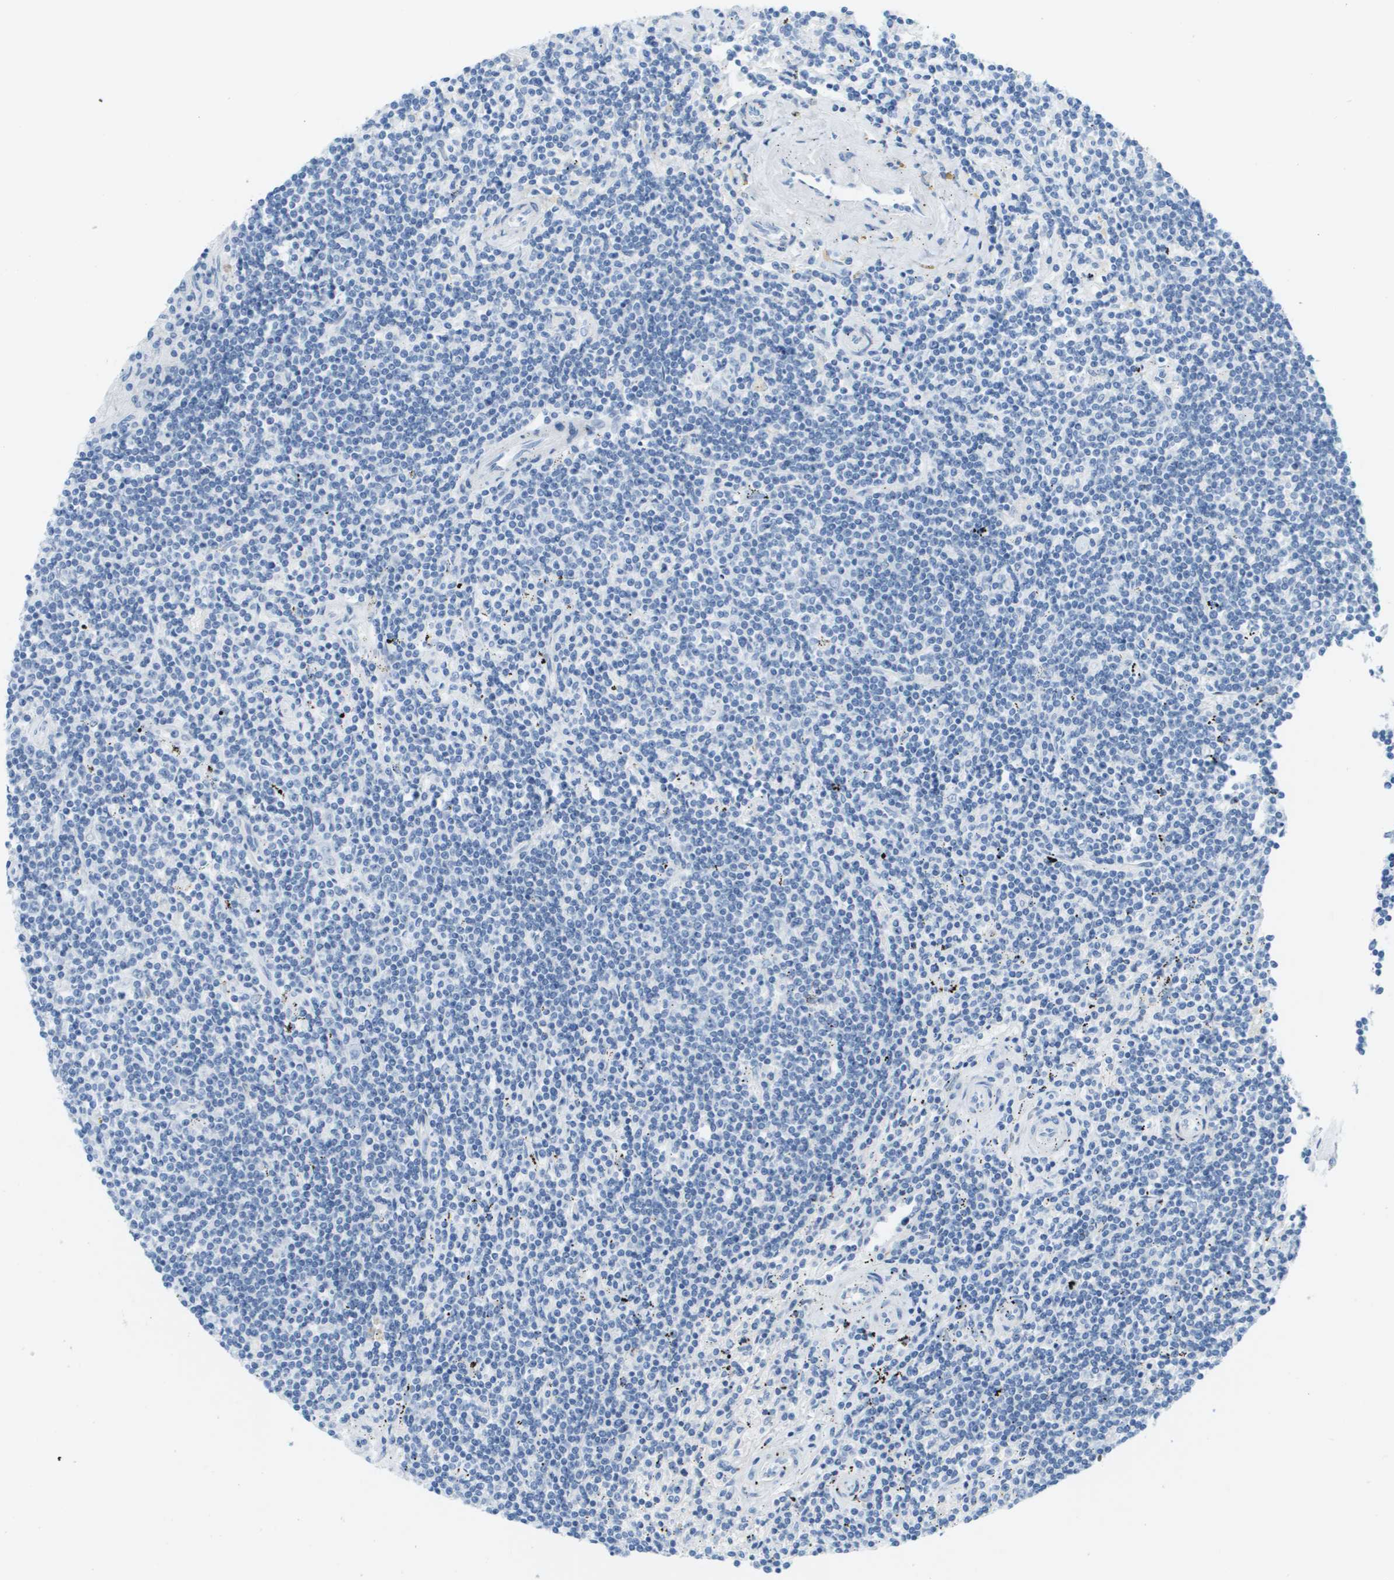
{"staining": {"intensity": "negative", "quantity": "none", "location": "none"}, "tissue": "lymphoma", "cell_type": "Tumor cells", "image_type": "cancer", "snomed": [{"axis": "morphology", "description": "Malignant lymphoma, non-Hodgkin's type, Low grade"}, {"axis": "topography", "description": "Spleen"}], "caption": "The immunohistochemistry (IHC) micrograph has no significant positivity in tumor cells of lymphoma tissue. The staining was performed using DAB (3,3'-diaminobenzidine) to visualize the protein expression in brown, while the nuclei were stained in blue with hematoxylin (Magnification: 20x).", "gene": "CUL9", "patient": {"sex": "male", "age": 76}}